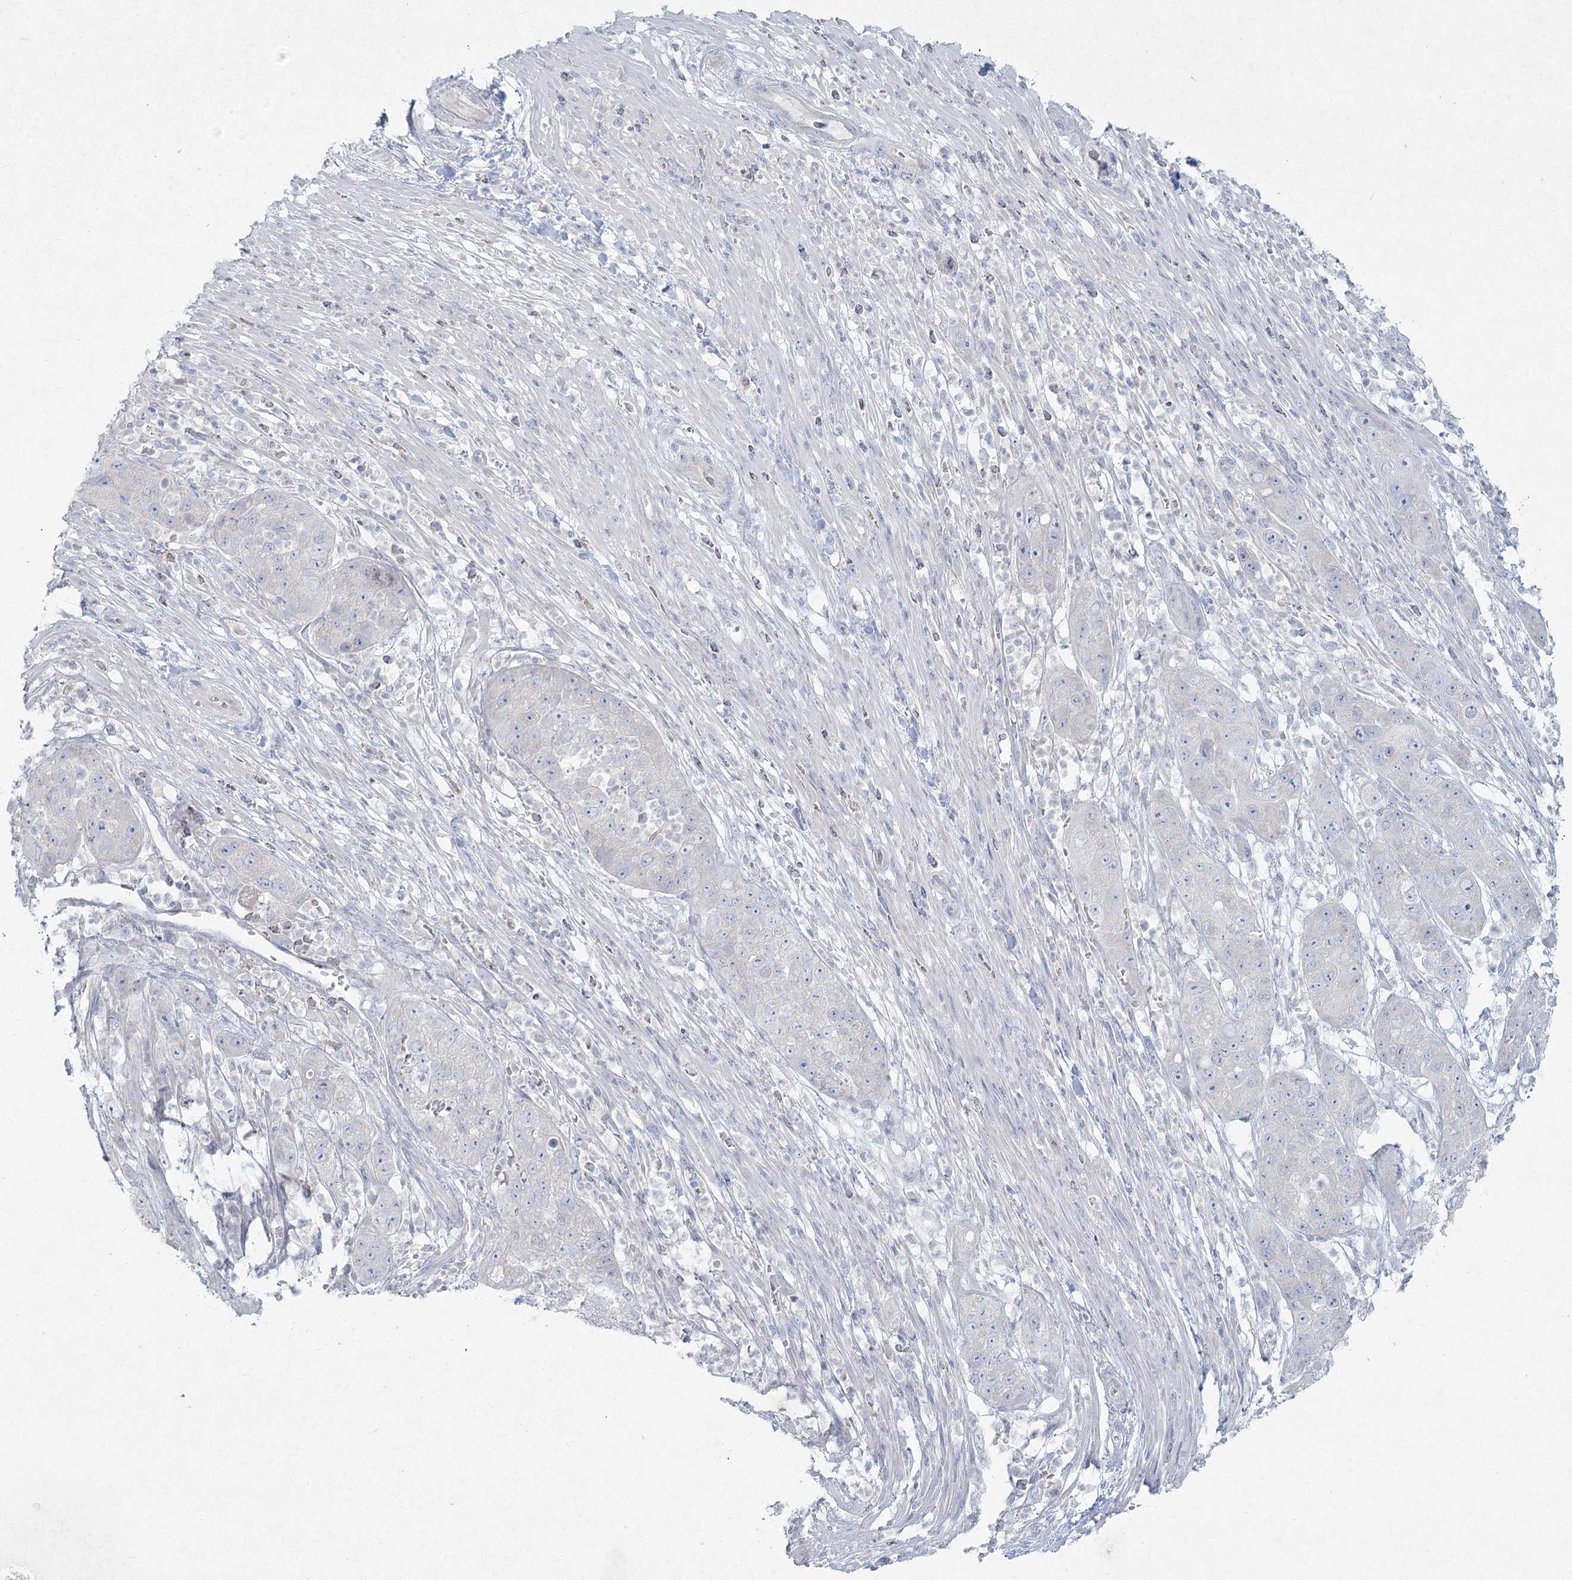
{"staining": {"intensity": "negative", "quantity": "none", "location": "none"}, "tissue": "pancreatic cancer", "cell_type": "Tumor cells", "image_type": "cancer", "snomed": [{"axis": "morphology", "description": "Adenocarcinoma, NOS"}, {"axis": "topography", "description": "Pancreas"}], "caption": "Tumor cells show no significant protein staining in pancreatic cancer.", "gene": "LRP2BP", "patient": {"sex": "female", "age": 78}}